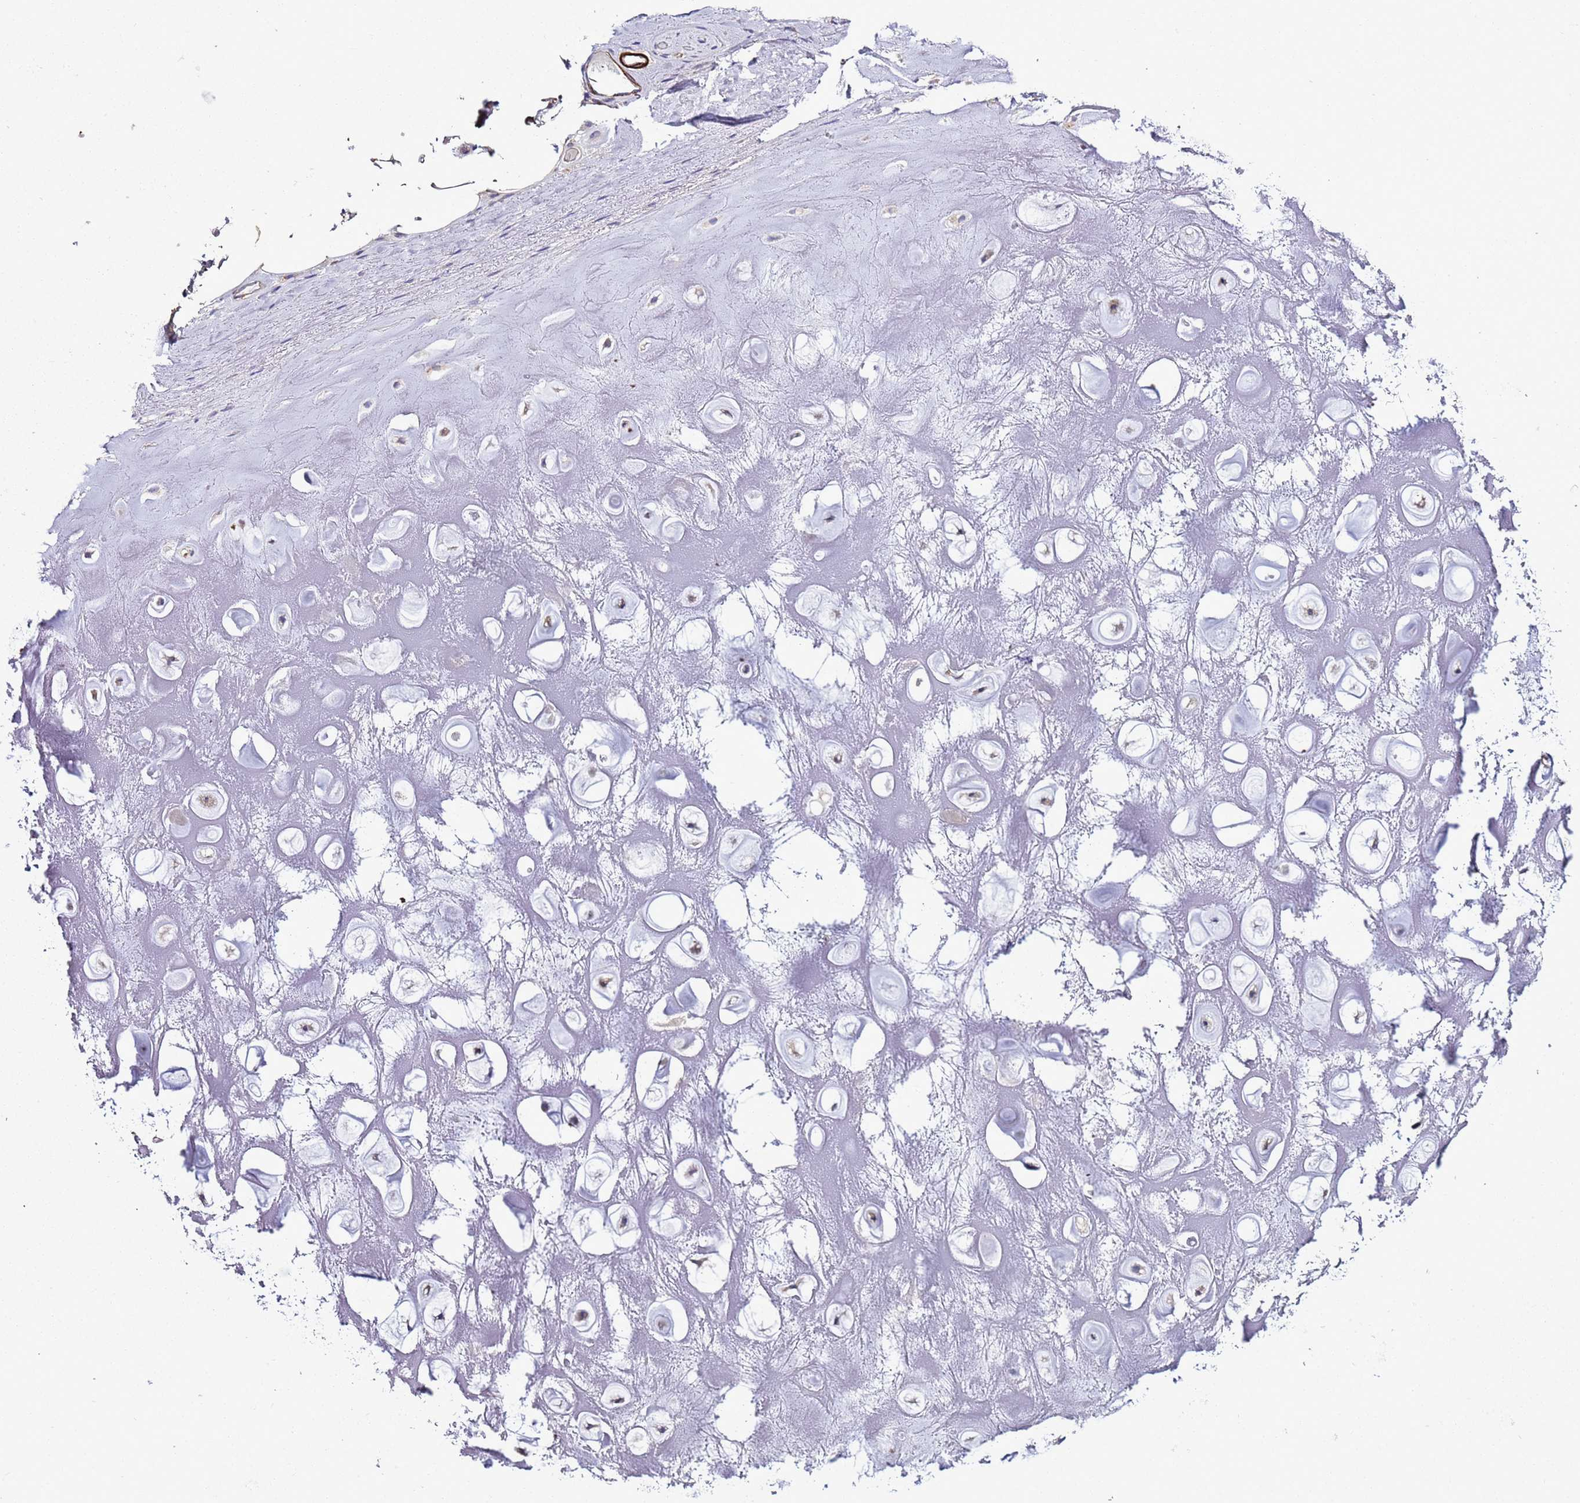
{"staining": {"intensity": "negative", "quantity": "none", "location": "none"}, "tissue": "soft tissue", "cell_type": "Chondrocytes", "image_type": "normal", "snomed": [{"axis": "morphology", "description": "Normal tissue, NOS"}, {"axis": "topography", "description": "Cartilage tissue"}], "caption": "Soft tissue stained for a protein using immunohistochemistry demonstrates no positivity chondrocytes.", "gene": "RABL2A", "patient": {"sex": "male", "age": 81}}